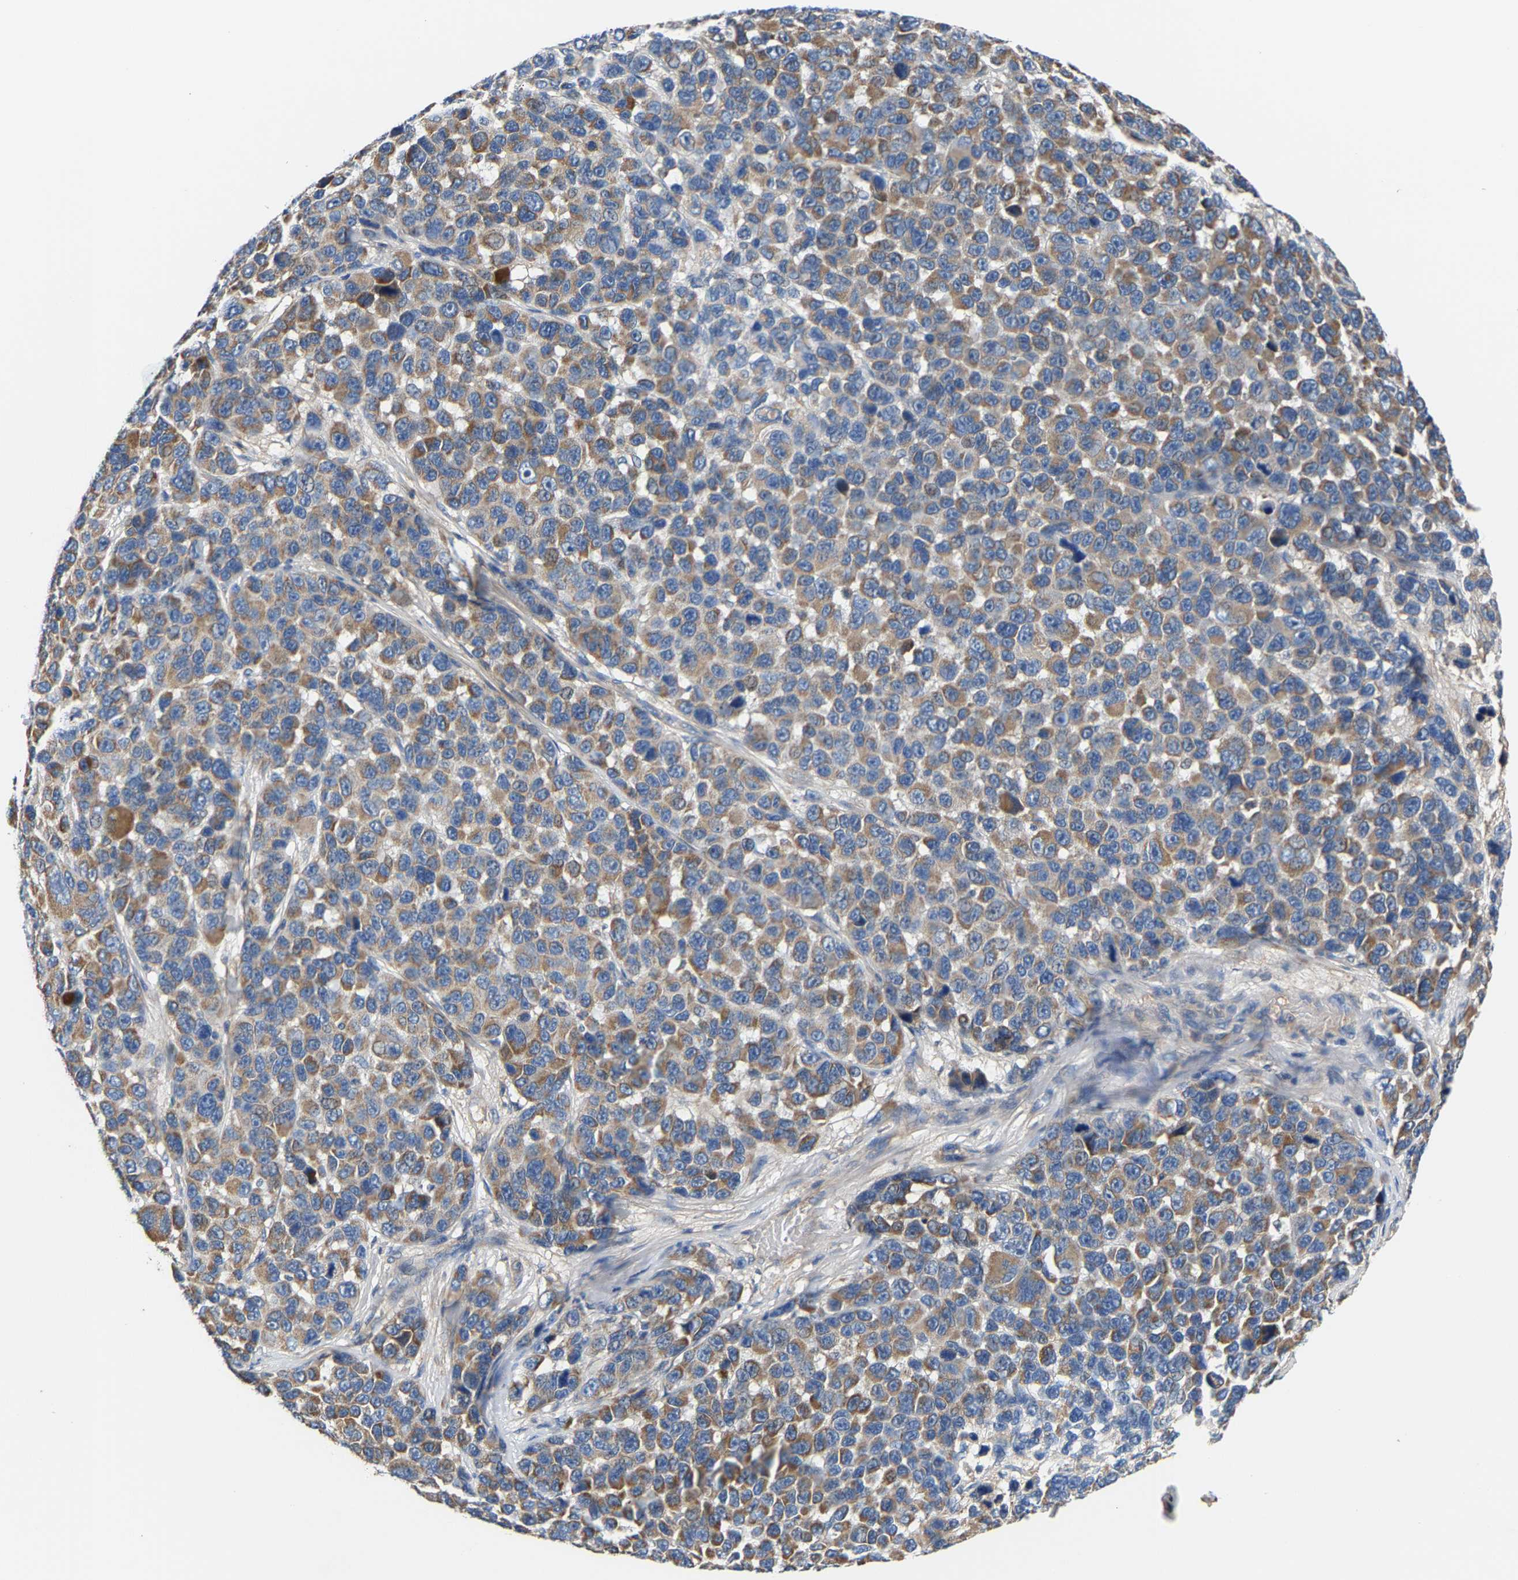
{"staining": {"intensity": "moderate", "quantity": ">75%", "location": "cytoplasmic/membranous"}, "tissue": "melanoma", "cell_type": "Tumor cells", "image_type": "cancer", "snomed": [{"axis": "morphology", "description": "Malignant melanoma, NOS"}, {"axis": "topography", "description": "Skin"}], "caption": "The immunohistochemical stain labels moderate cytoplasmic/membranous expression in tumor cells of malignant melanoma tissue. (Brightfield microscopy of DAB IHC at high magnification).", "gene": "CCDC171", "patient": {"sex": "male", "age": 53}}